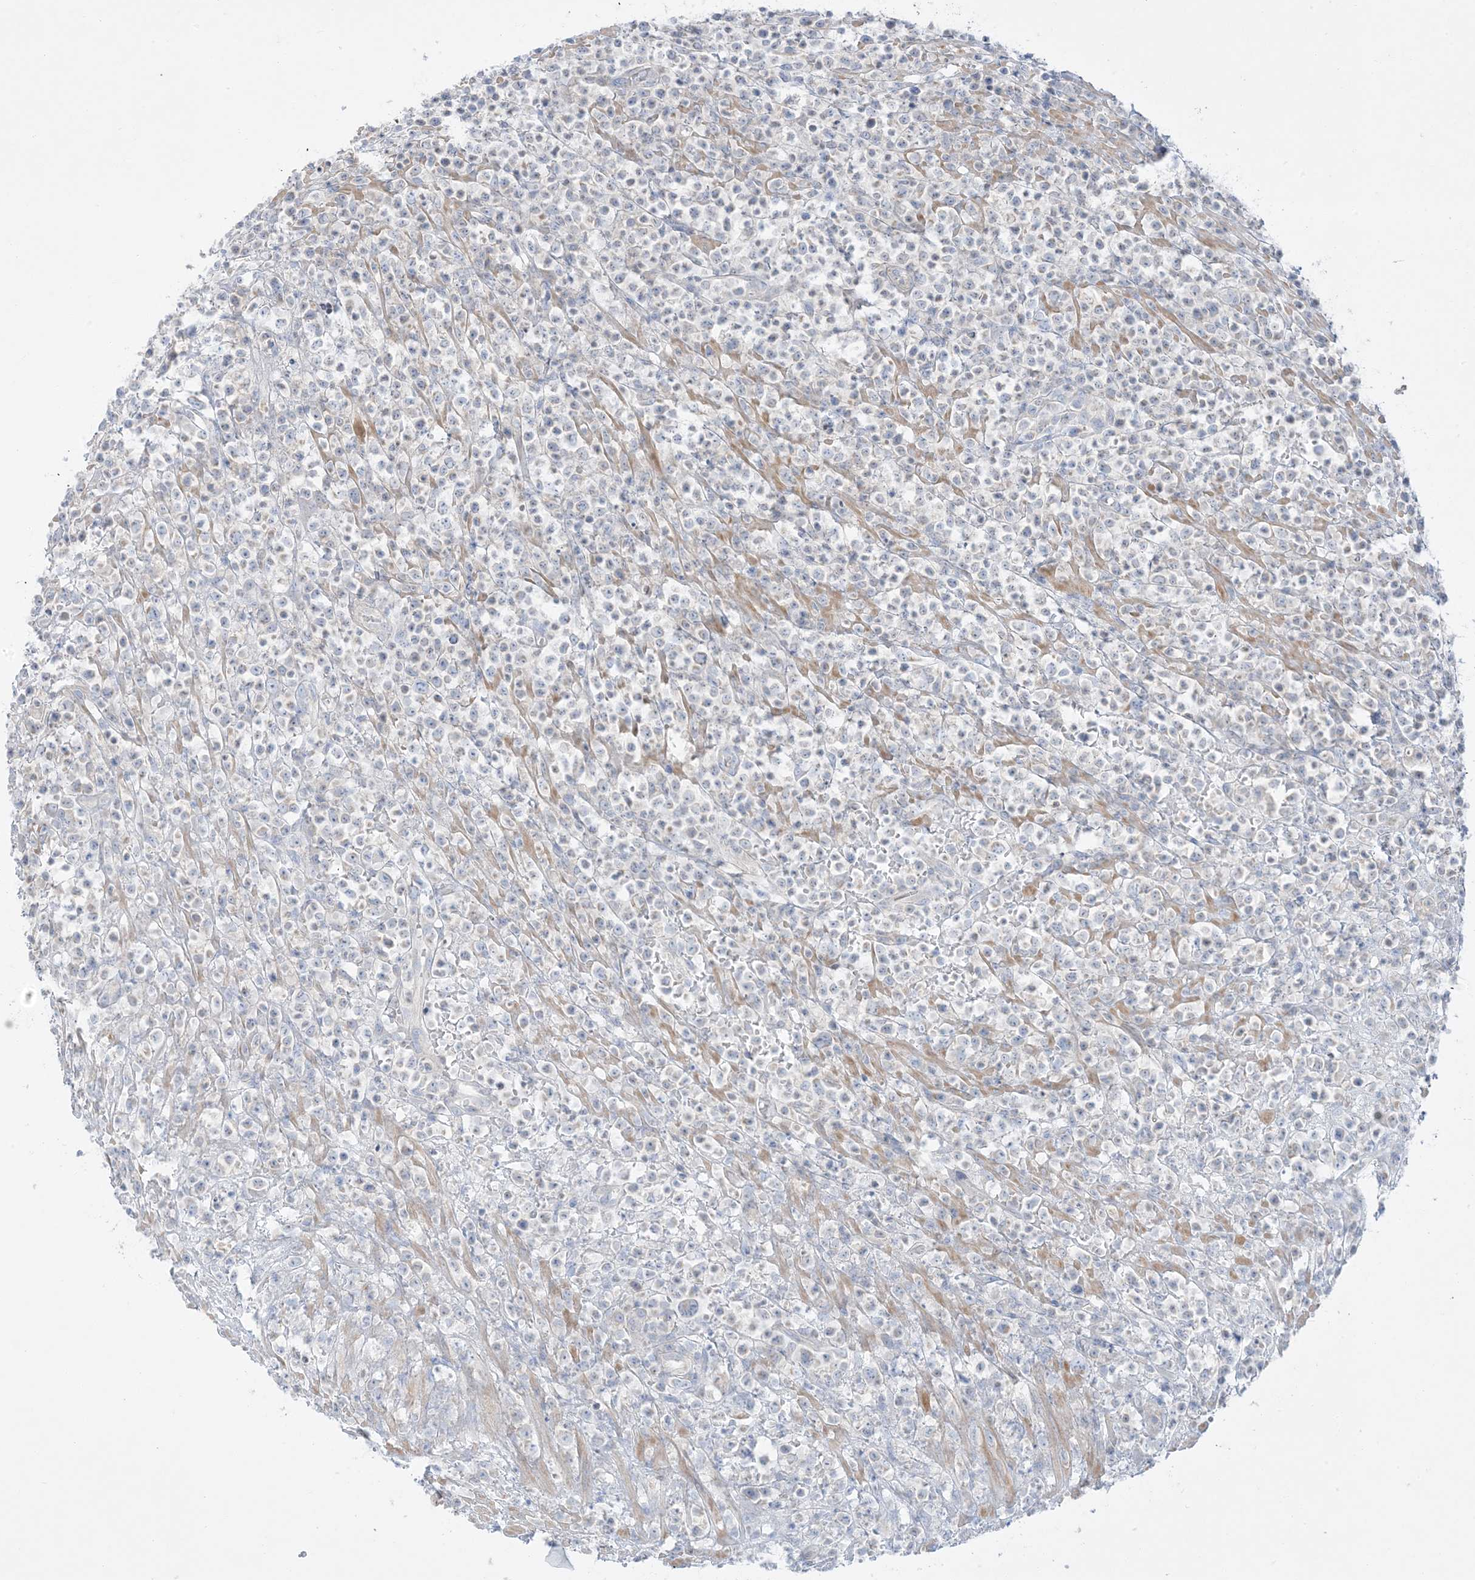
{"staining": {"intensity": "negative", "quantity": "none", "location": "none"}, "tissue": "lymphoma", "cell_type": "Tumor cells", "image_type": "cancer", "snomed": [{"axis": "morphology", "description": "Malignant lymphoma, non-Hodgkin's type, High grade"}, {"axis": "topography", "description": "Colon"}], "caption": "Immunohistochemistry (IHC) micrograph of lymphoma stained for a protein (brown), which shows no positivity in tumor cells. (DAB IHC visualized using brightfield microscopy, high magnification).", "gene": "FAM184A", "patient": {"sex": "female", "age": 53}}